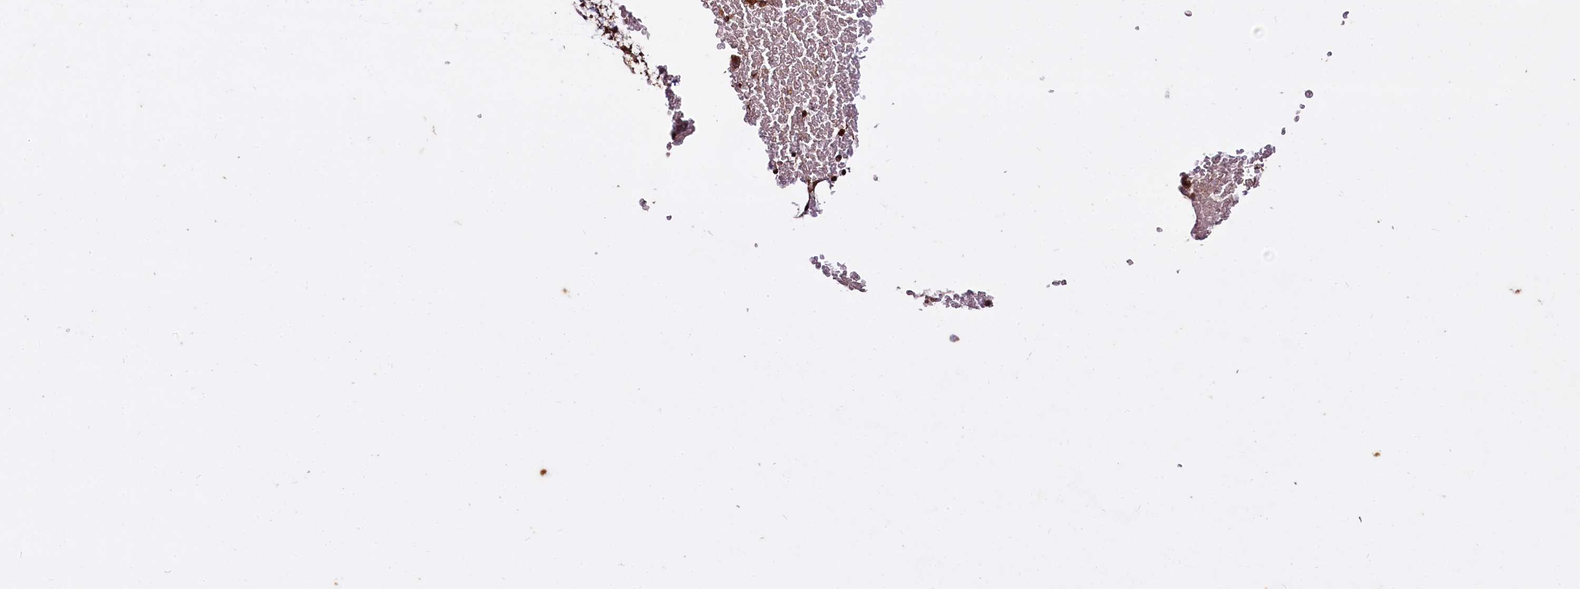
{"staining": {"intensity": "moderate", "quantity": ">75%", "location": "cytoplasmic/membranous"}, "tissue": "bone marrow", "cell_type": "Hematopoietic cells", "image_type": "normal", "snomed": [{"axis": "morphology", "description": "Normal tissue, NOS"}, {"axis": "topography", "description": "Bone marrow"}], "caption": "Bone marrow stained for a protein exhibits moderate cytoplasmic/membranous positivity in hematopoietic cells. The staining was performed using DAB (3,3'-diaminobenzidine) to visualize the protein expression in brown, while the nuclei were stained in blue with hematoxylin (Magnification: 20x).", "gene": "DCP1B", "patient": {"sex": "male", "age": 78}}